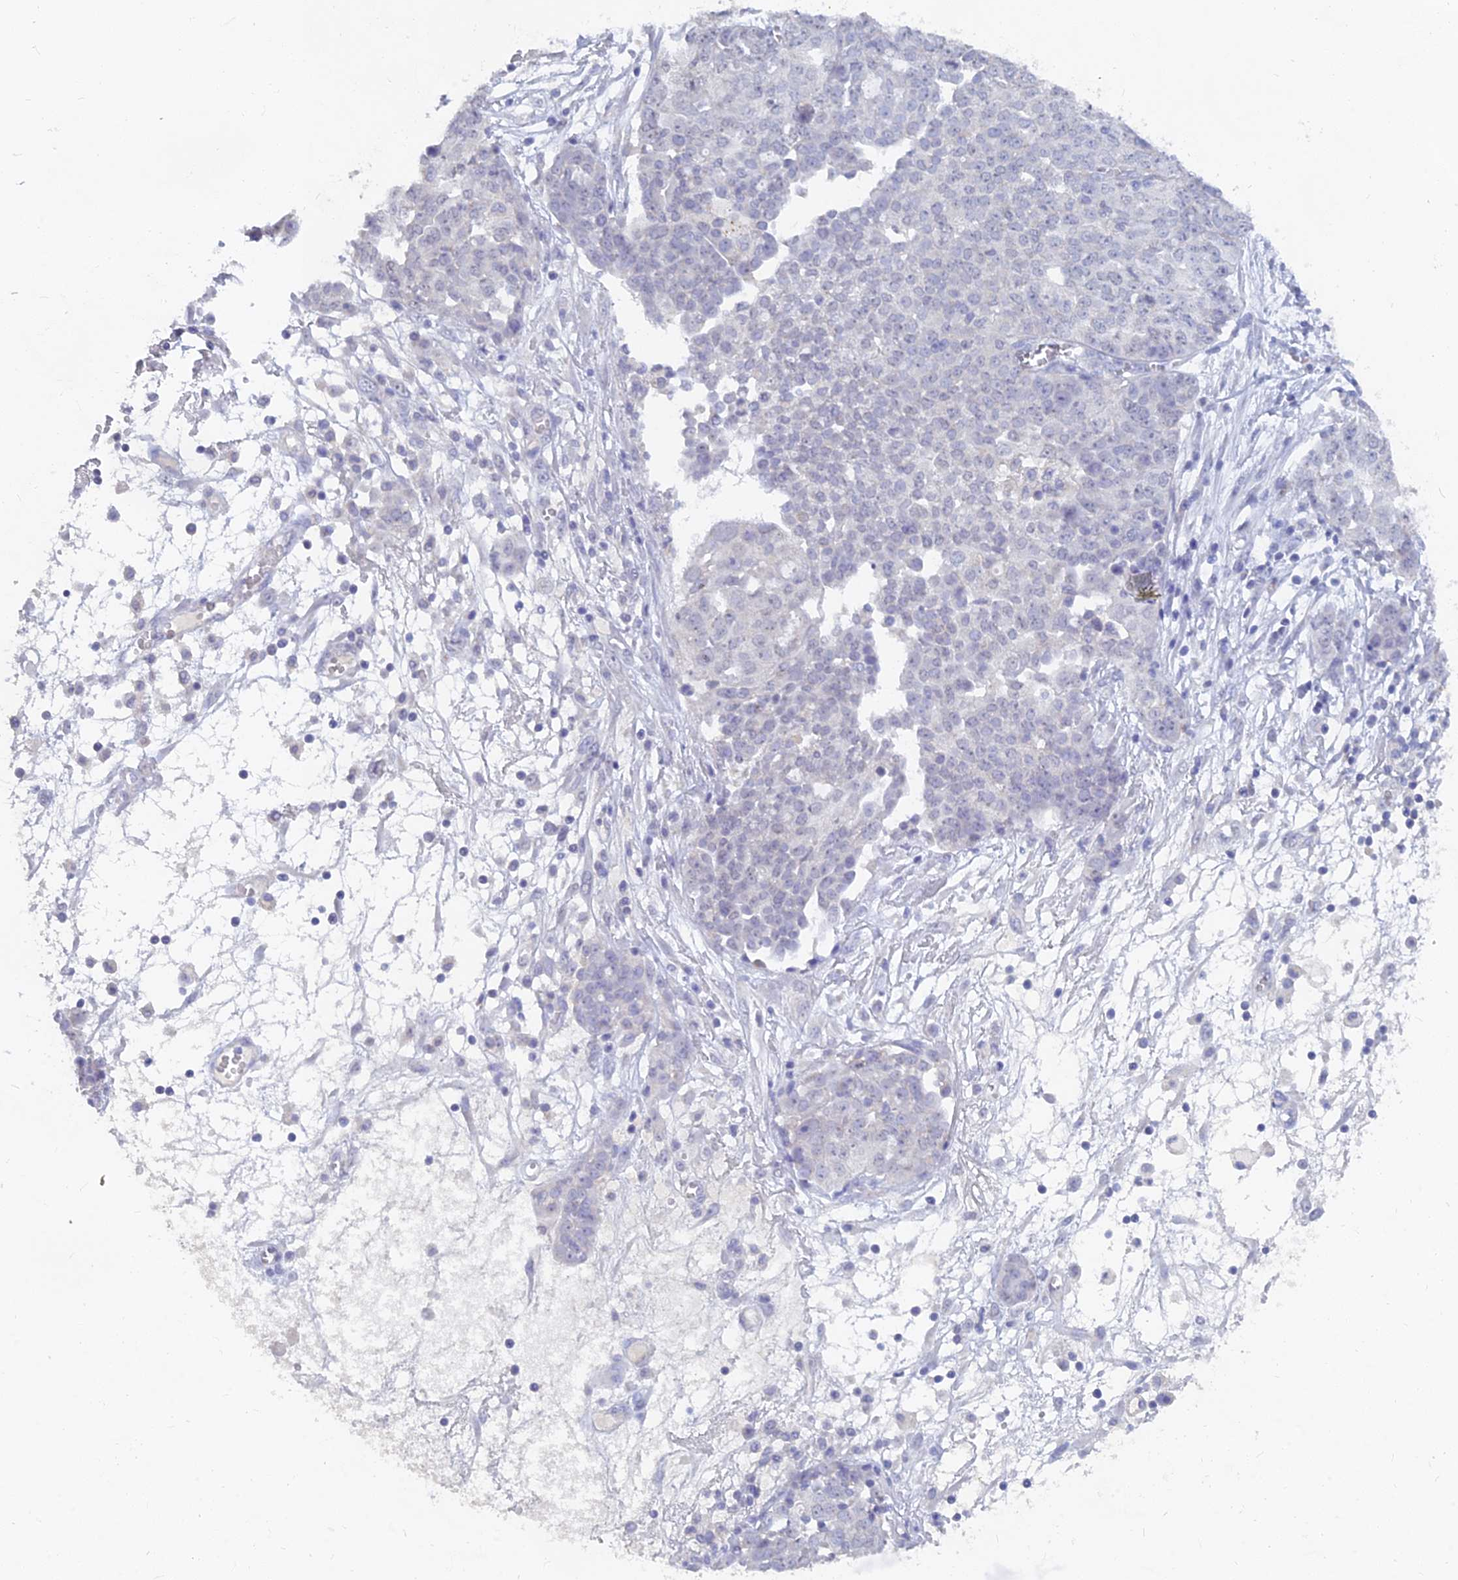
{"staining": {"intensity": "negative", "quantity": "none", "location": "none"}, "tissue": "ovarian cancer", "cell_type": "Tumor cells", "image_type": "cancer", "snomed": [{"axis": "morphology", "description": "Cystadenocarcinoma, serous, NOS"}, {"axis": "topography", "description": "Soft tissue"}, {"axis": "topography", "description": "Ovary"}], "caption": "Micrograph shows no significant protein positivity in tumor cells of ovarian cancer (serous cystadenocarcinoma).", "gene": "LRIF1", "patient": {"sex": "female", "age": 57}}